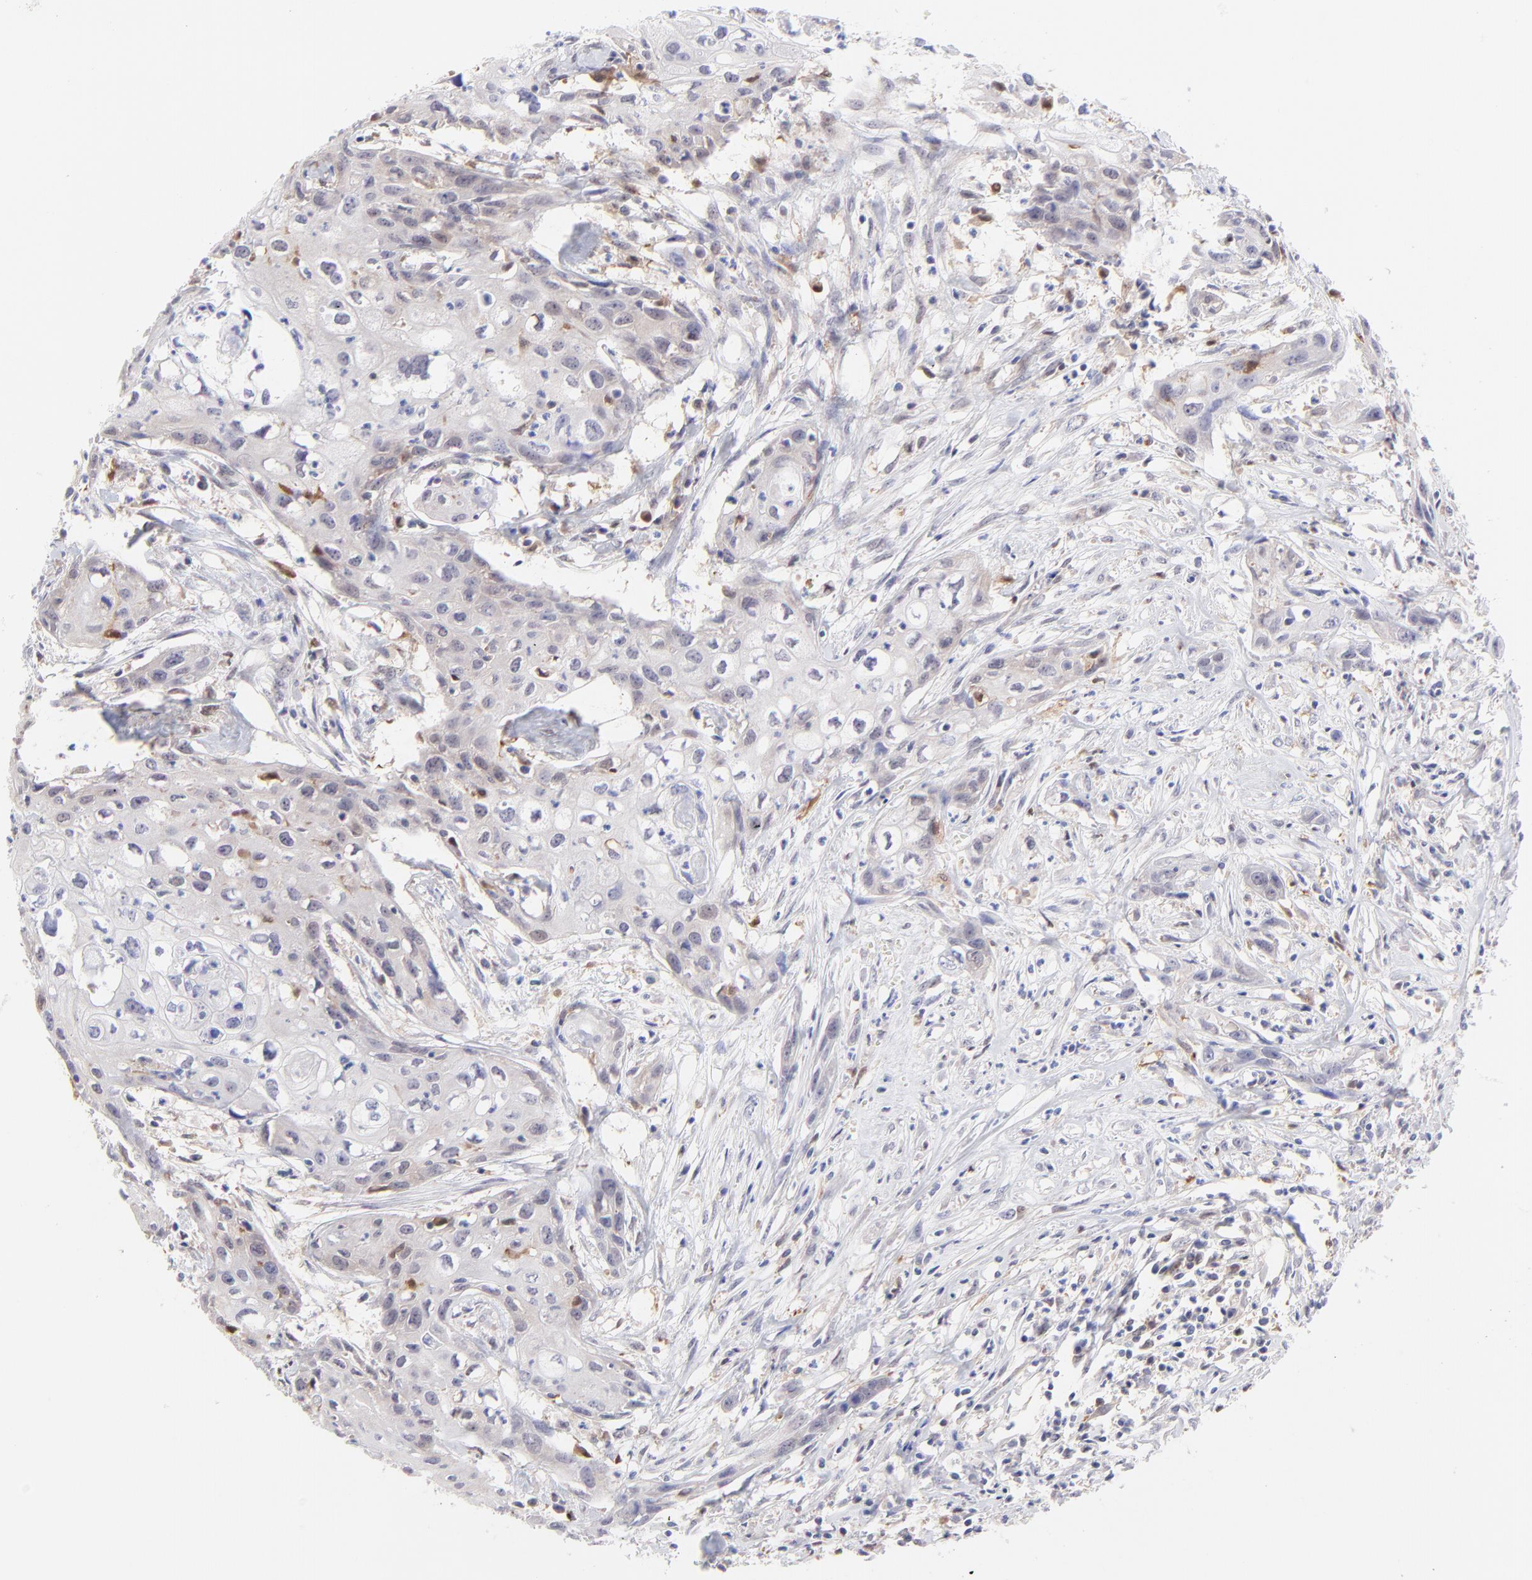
{"staining": {"intensity": "weak", "quantity": "<25%", "location": "cytoplasmic/membranous"}, "tissue": "urothelial cancer", "cell_type": "Tumor cells", "image_type": "cancer", "snomed": [{"axis": "morphology", "description": "Urothelial carcinoma, High grade"}, {"axis": "topography", "description": "Urinary bladder"}], "caption": "Protein analysis of urothelial cancer exhibits no significant expression in tumor cells.", "gene": "HYAL1", "patient": {"sex": "male", "age": 54}}